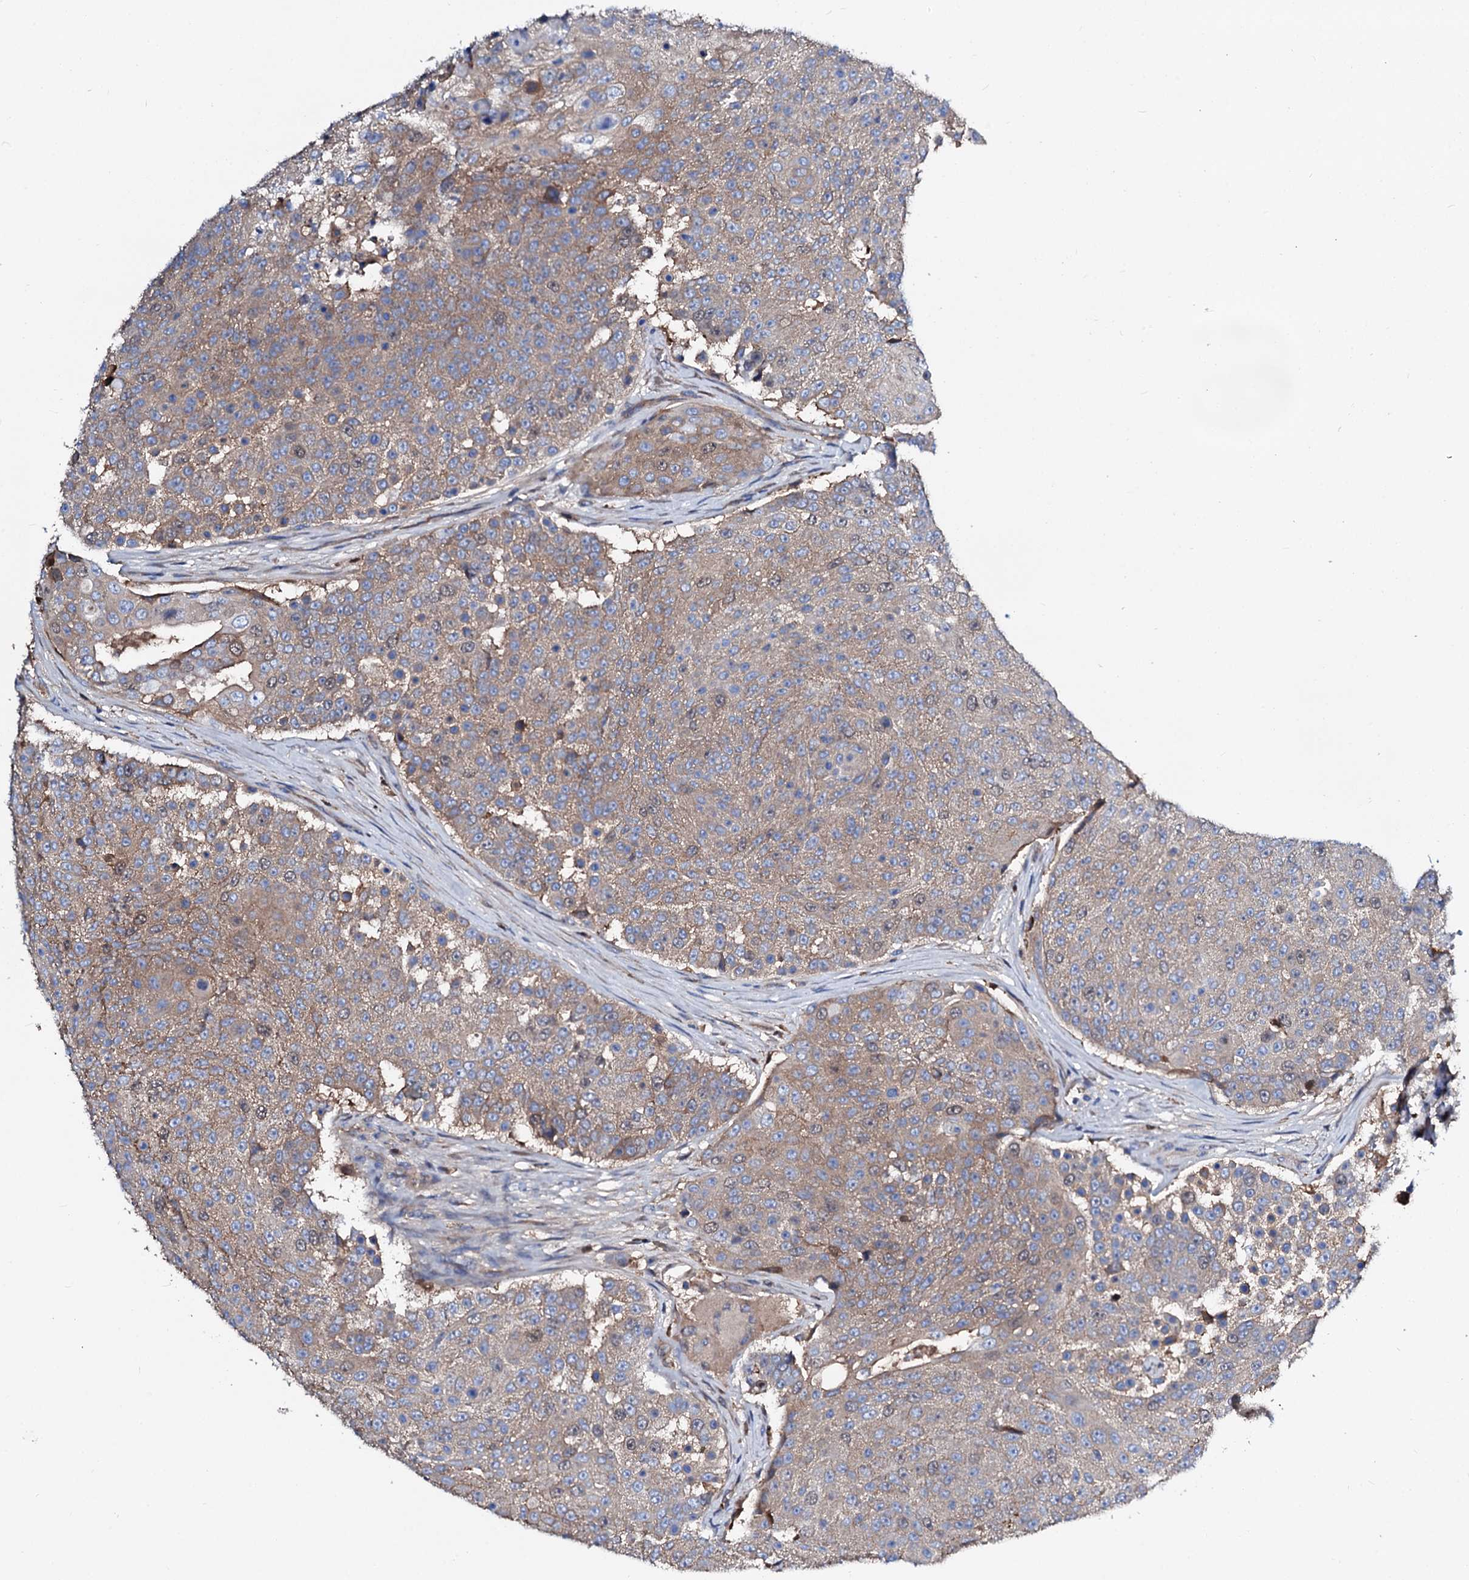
{"staining": {"intensity": "moderate", "quantity": ">75%", "location": "cytoplasmic/membranous"}, "tissue": "urothelial cancer", "cell_type": "Tumor cells", "image_type": "cancer", "snomed": [{"axis": "morphology", "description": "Urothelial carcinoma, High grade"}, {"axis": "topography", "description": "Urinary bladder"}], "caption": "Tumor cells show moderate cytoplasmic/membranous staining in about >75% of cells in urothelial cancer.", "gene": "CSKMT", "patient": {"sex": "female", "age": 63}}